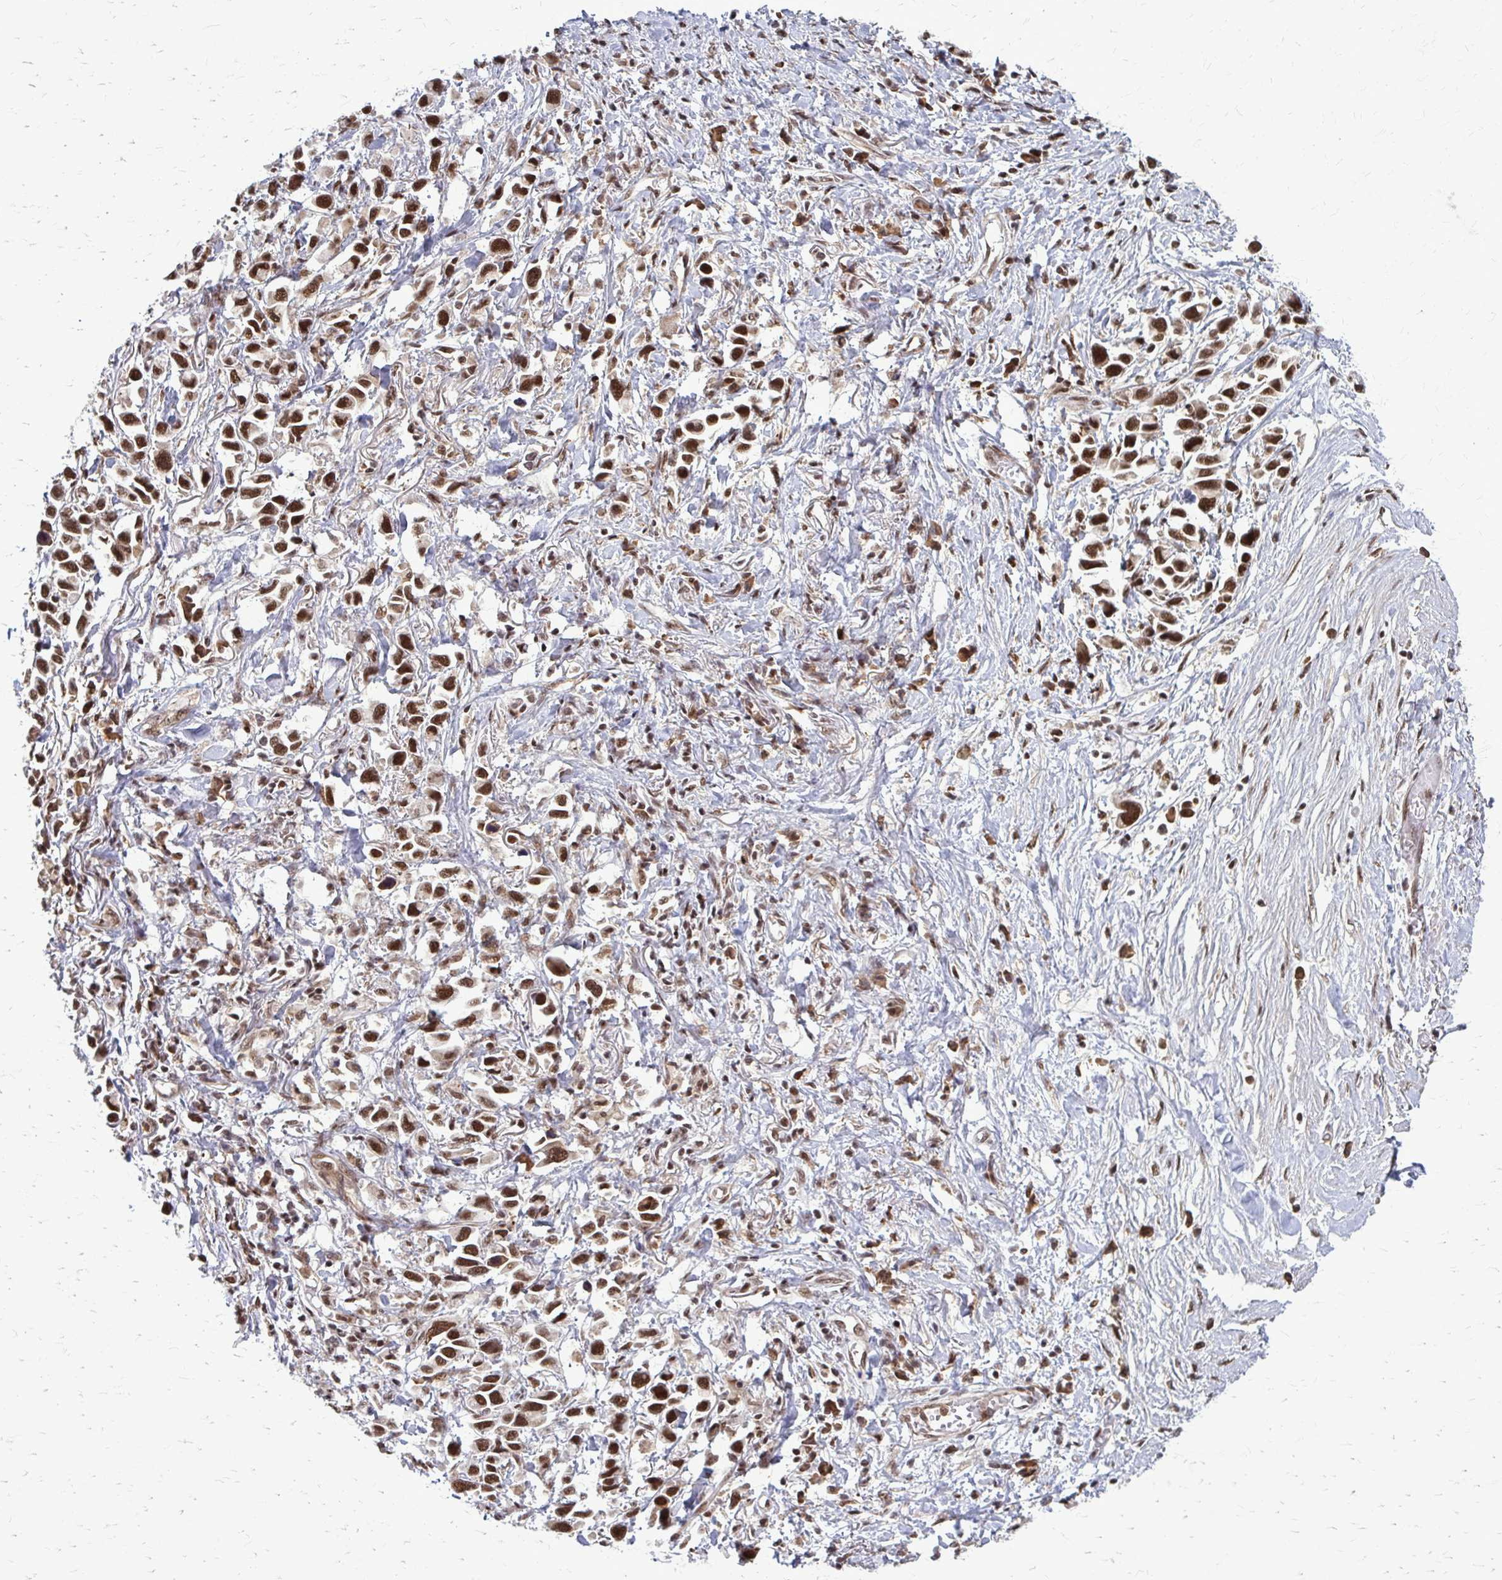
{"staining": {"intensity": "strong", "quantity": ">75%", "location": "nuclear"}, "tissue": "stomach cancer", "cell_type": "Tumor cells", "image_type": "cancer", "snomed": [{"axis": "morphology", "description": "Adenocarcinoma, NOS"}, {"axis": "topography", "description": "Stomach"}], "caption": "Immunohistochemical staining of stomach cancer (adenocarcinoma) displays high levels of strong nuclear protein positivity in approximately >75% of tumor cells.", "gene": "HDAC3", "patient": {"sex": "female", "age": 81}}